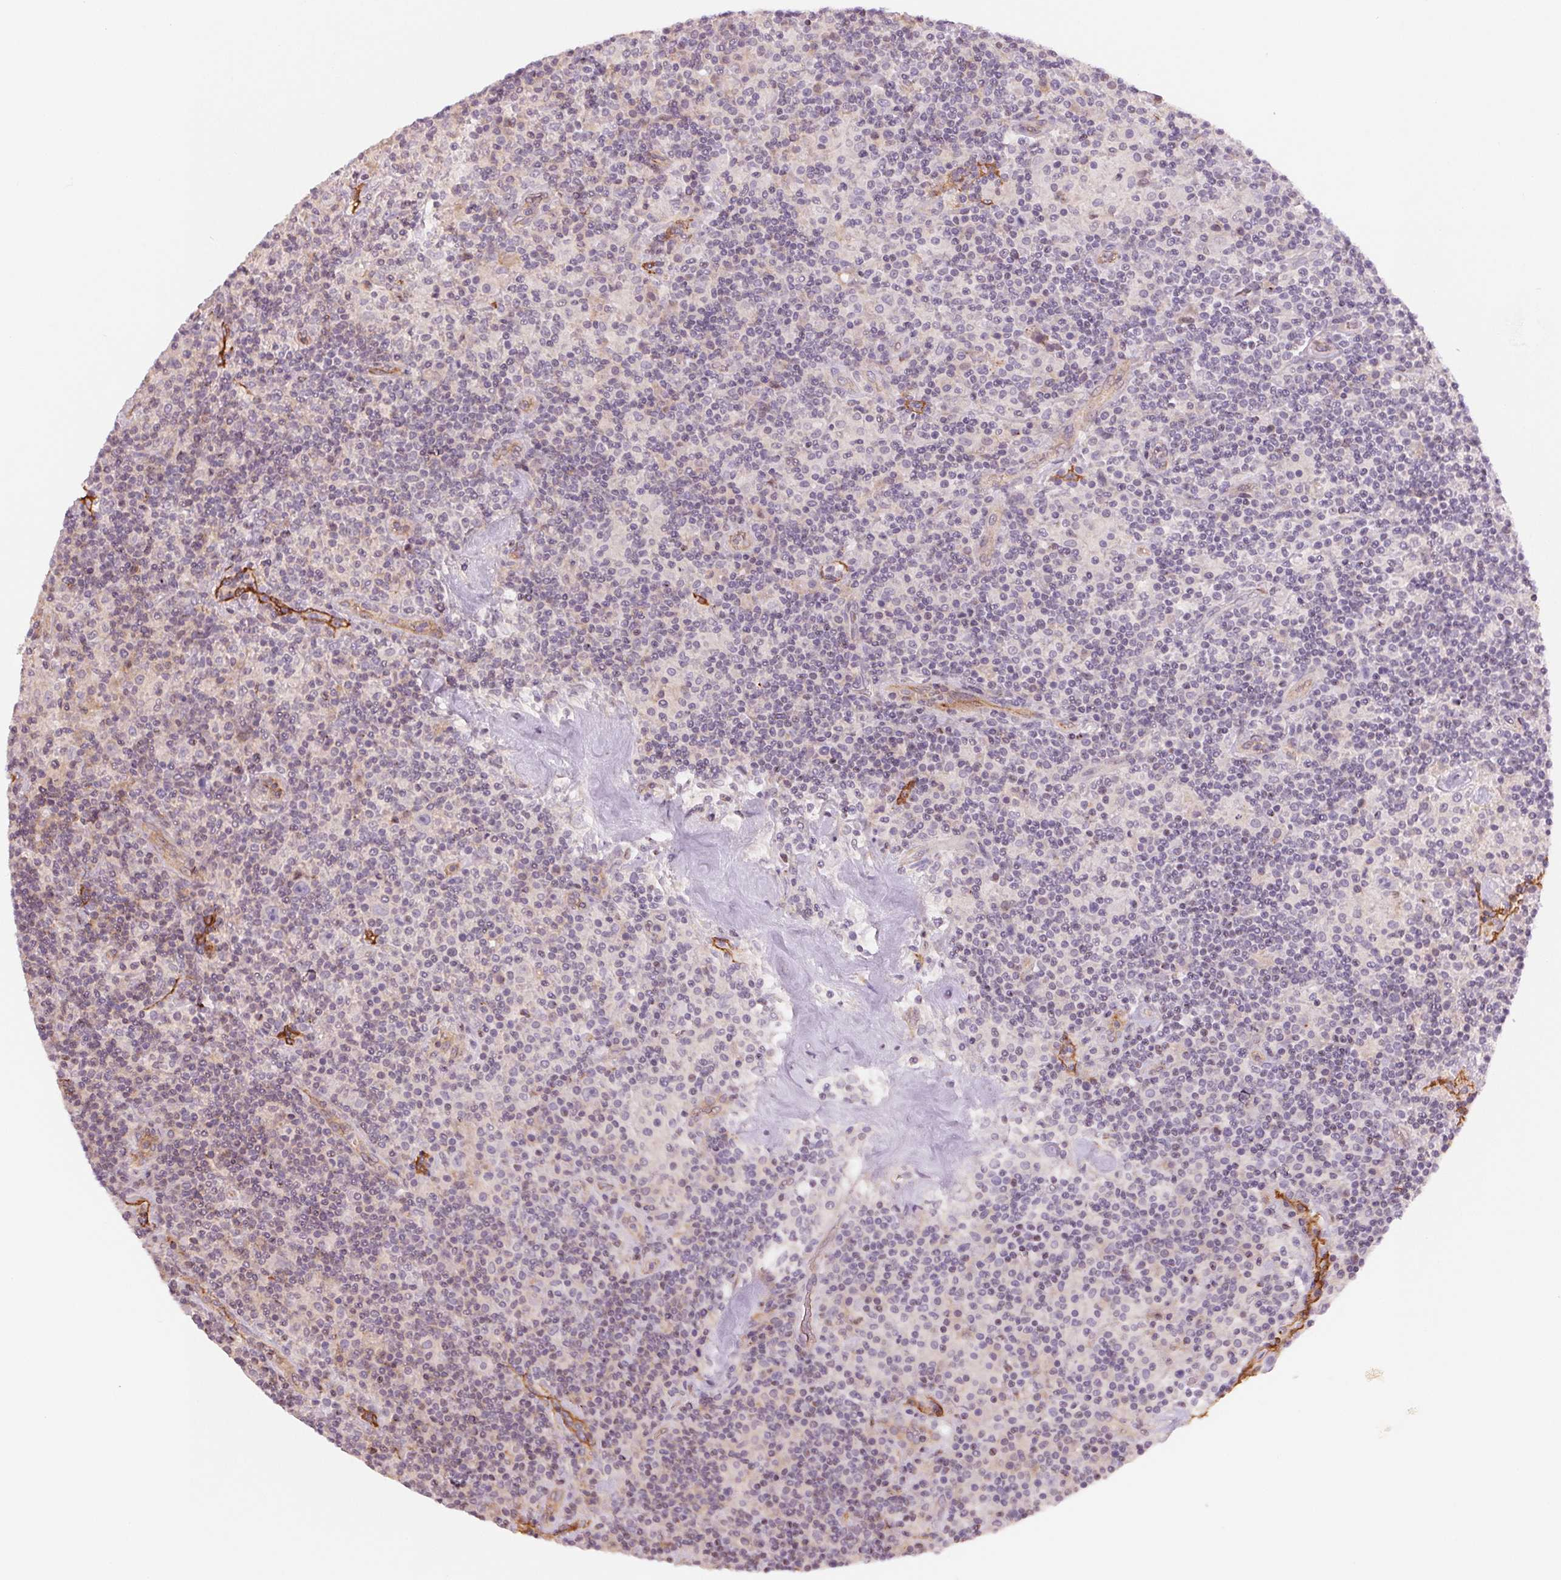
{"staining": {"intensity": "negative", "quantity": "none", "location": "none"}, "tissue": "lymphoma", "cell_type": "Tumor cells", "image_type": "cancer", "snomed": [{"axis": "morphology", "description": "Hodgkin's disease, NOS"}, {"axis": "topography", "description": "Lymph node"}], "caption": "This is an IHC histopathology image of Hodgkin's disease. There is no staining in tumor cells.", "gene": "ANKRD13B", "patient": {"sex": "male", "age": 70}}